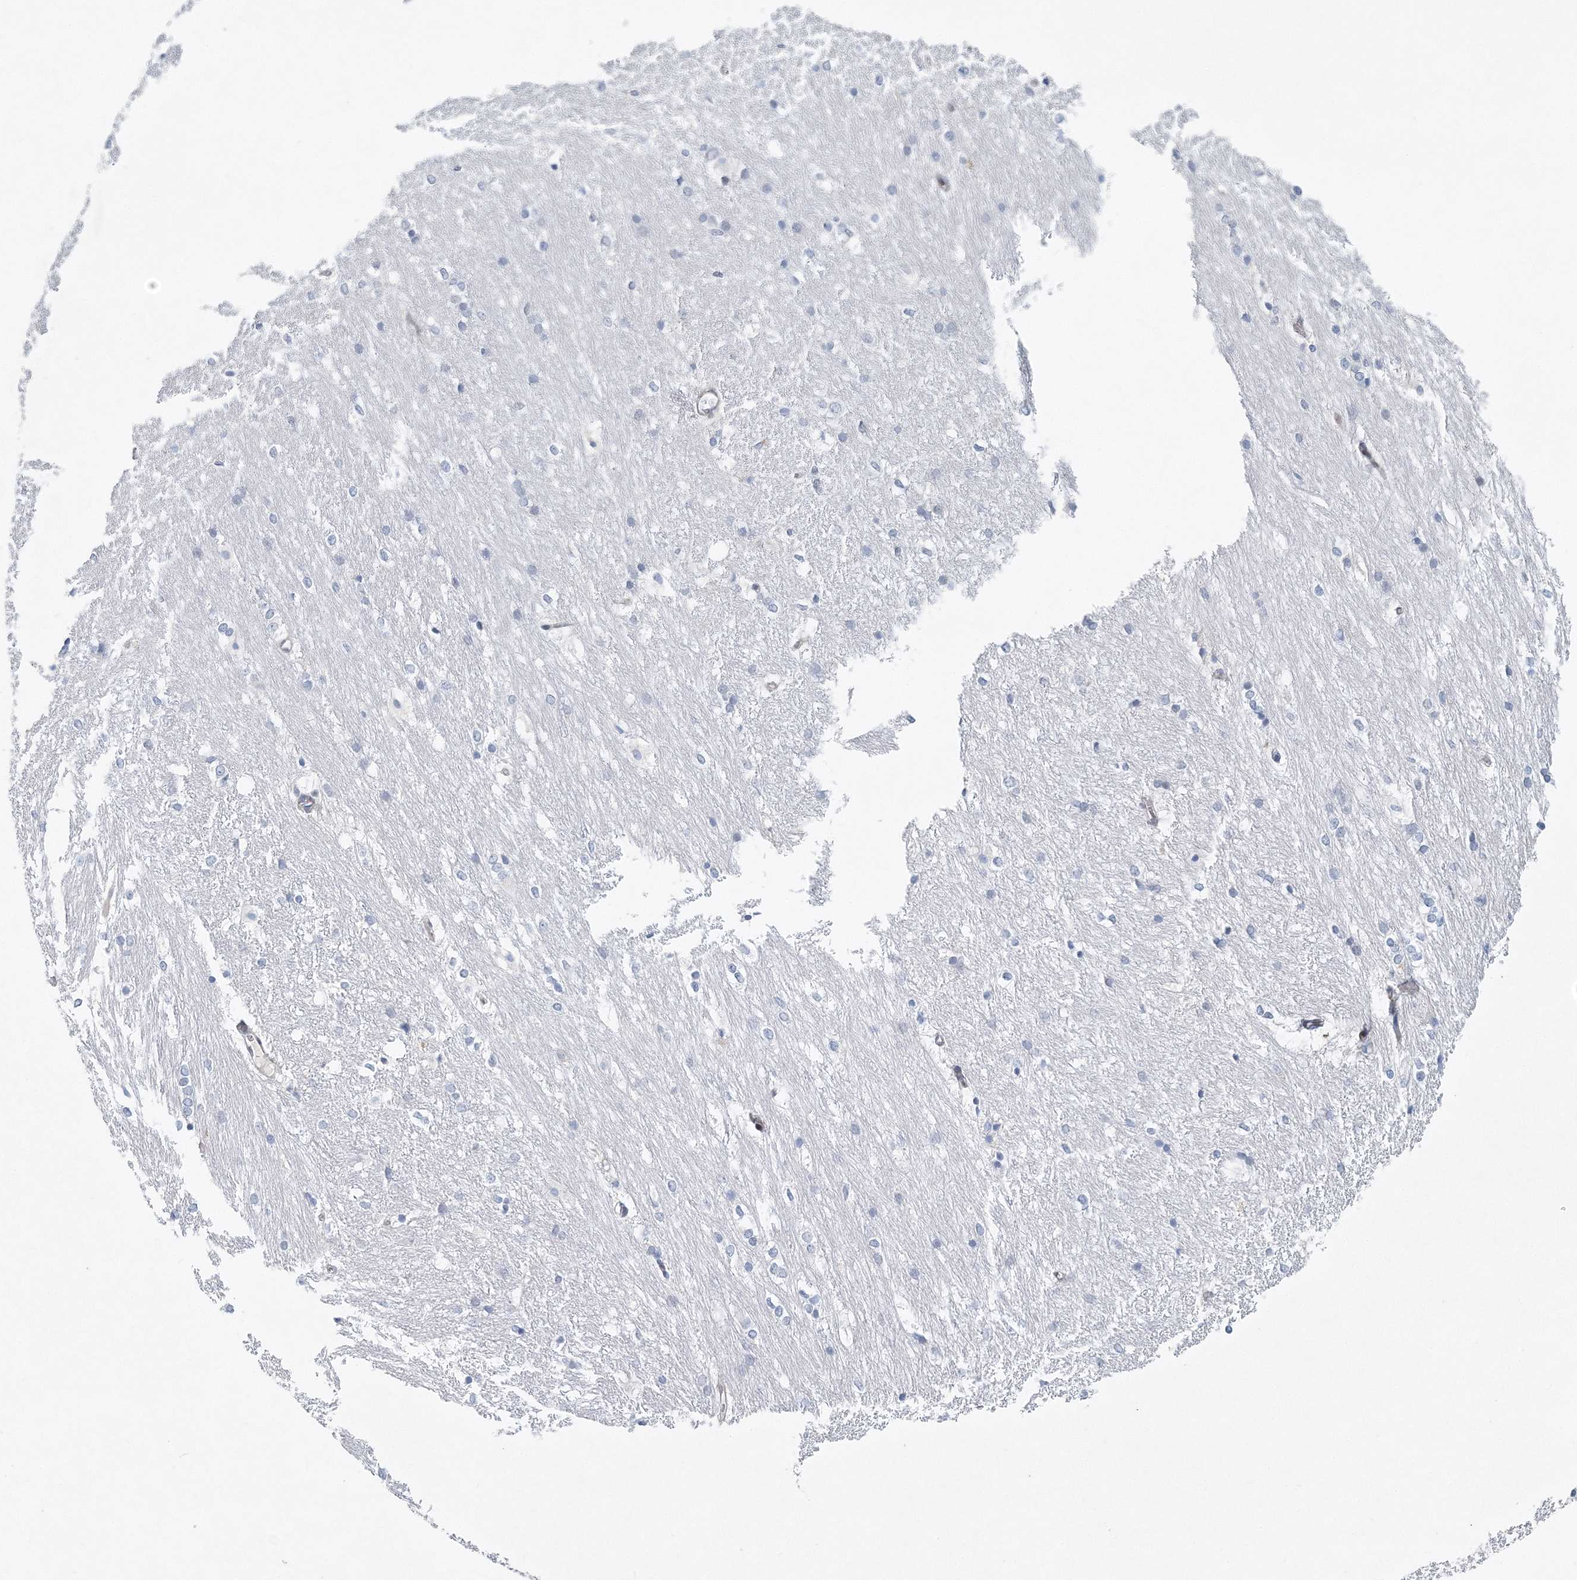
{"staining": {"intensity": "negative", "quantity": "none", "location": "none"}, "tissue": "caudate", "cell_type": "Glial cells", "image_type": "normal", "snomed": [{"axis": "morphology", "description": "Normal tissue, NOS"}, {"axis": "topography", "description": "Lateral ventricle wall"}], "caption": "Immunohistochemical staining of normal human caudate displays no significant staining in glial cells.", "gene": "UIMC1", "patient": {"sex": "female", "age": 19}}